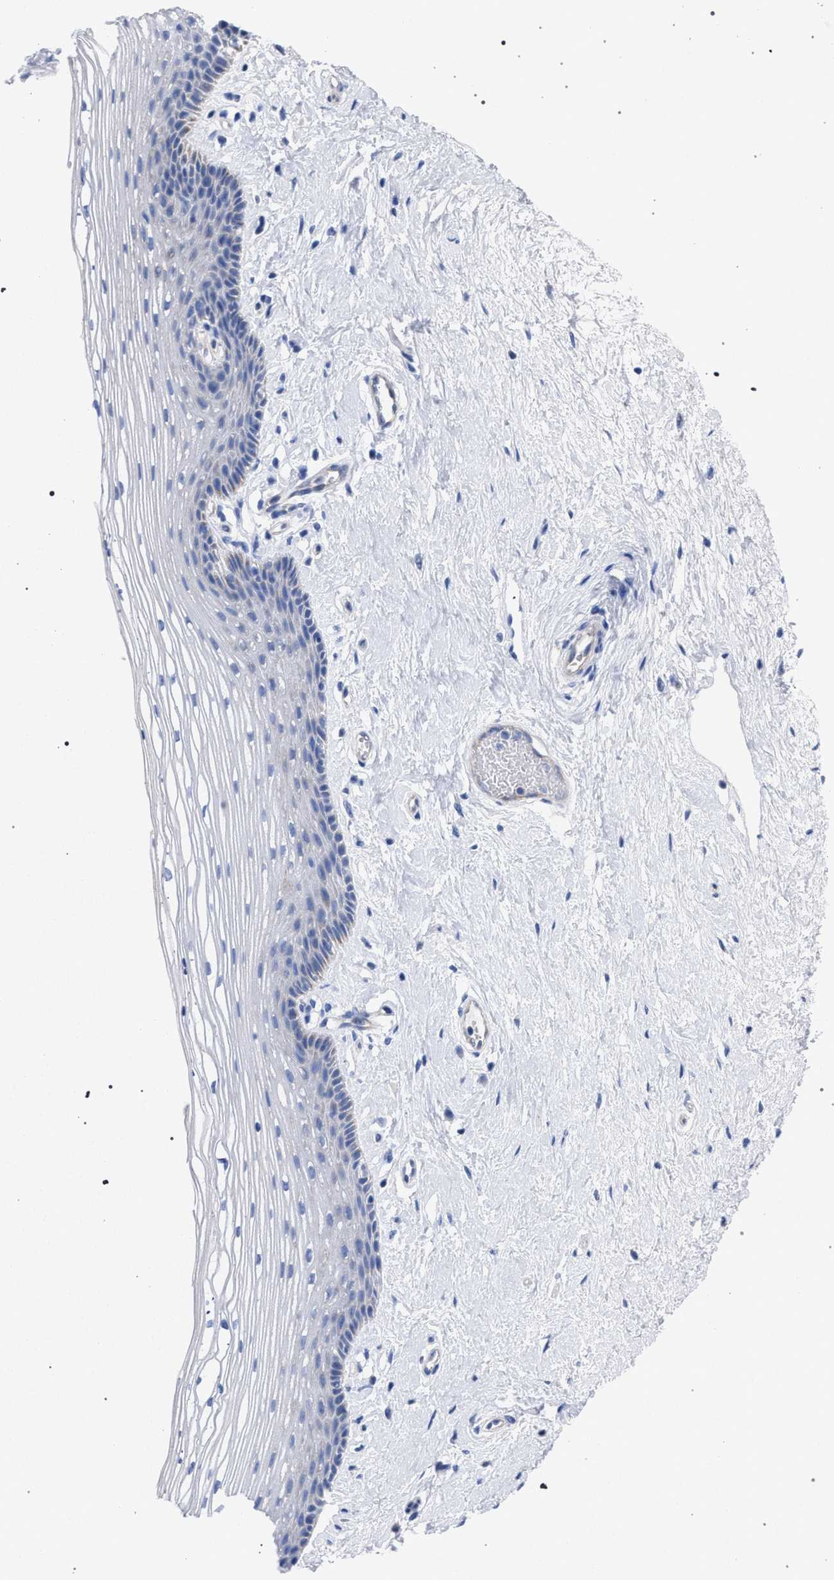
{"staining": {"intensity": "weak", "quantity": "<25%", "location": "cytoplasmic/membranous"}, "tissue": "vagina", "cell_type": "Squamous epithelial cells", "image_type": "normal", "snomed": [{"axis": "morphology", "description": "Normal tissue, NOS"}, {"axis": "topography", "description": "Vagina"}], "caption": "Protein analysis of benign vagina exhibits no significant staining in squamous epithelial cells. (Immunohistochemistry (ihc), brightfield microscopy, high magnification).", "gene": "GMPR", "patient": {"sex": "female", "age": 46}}